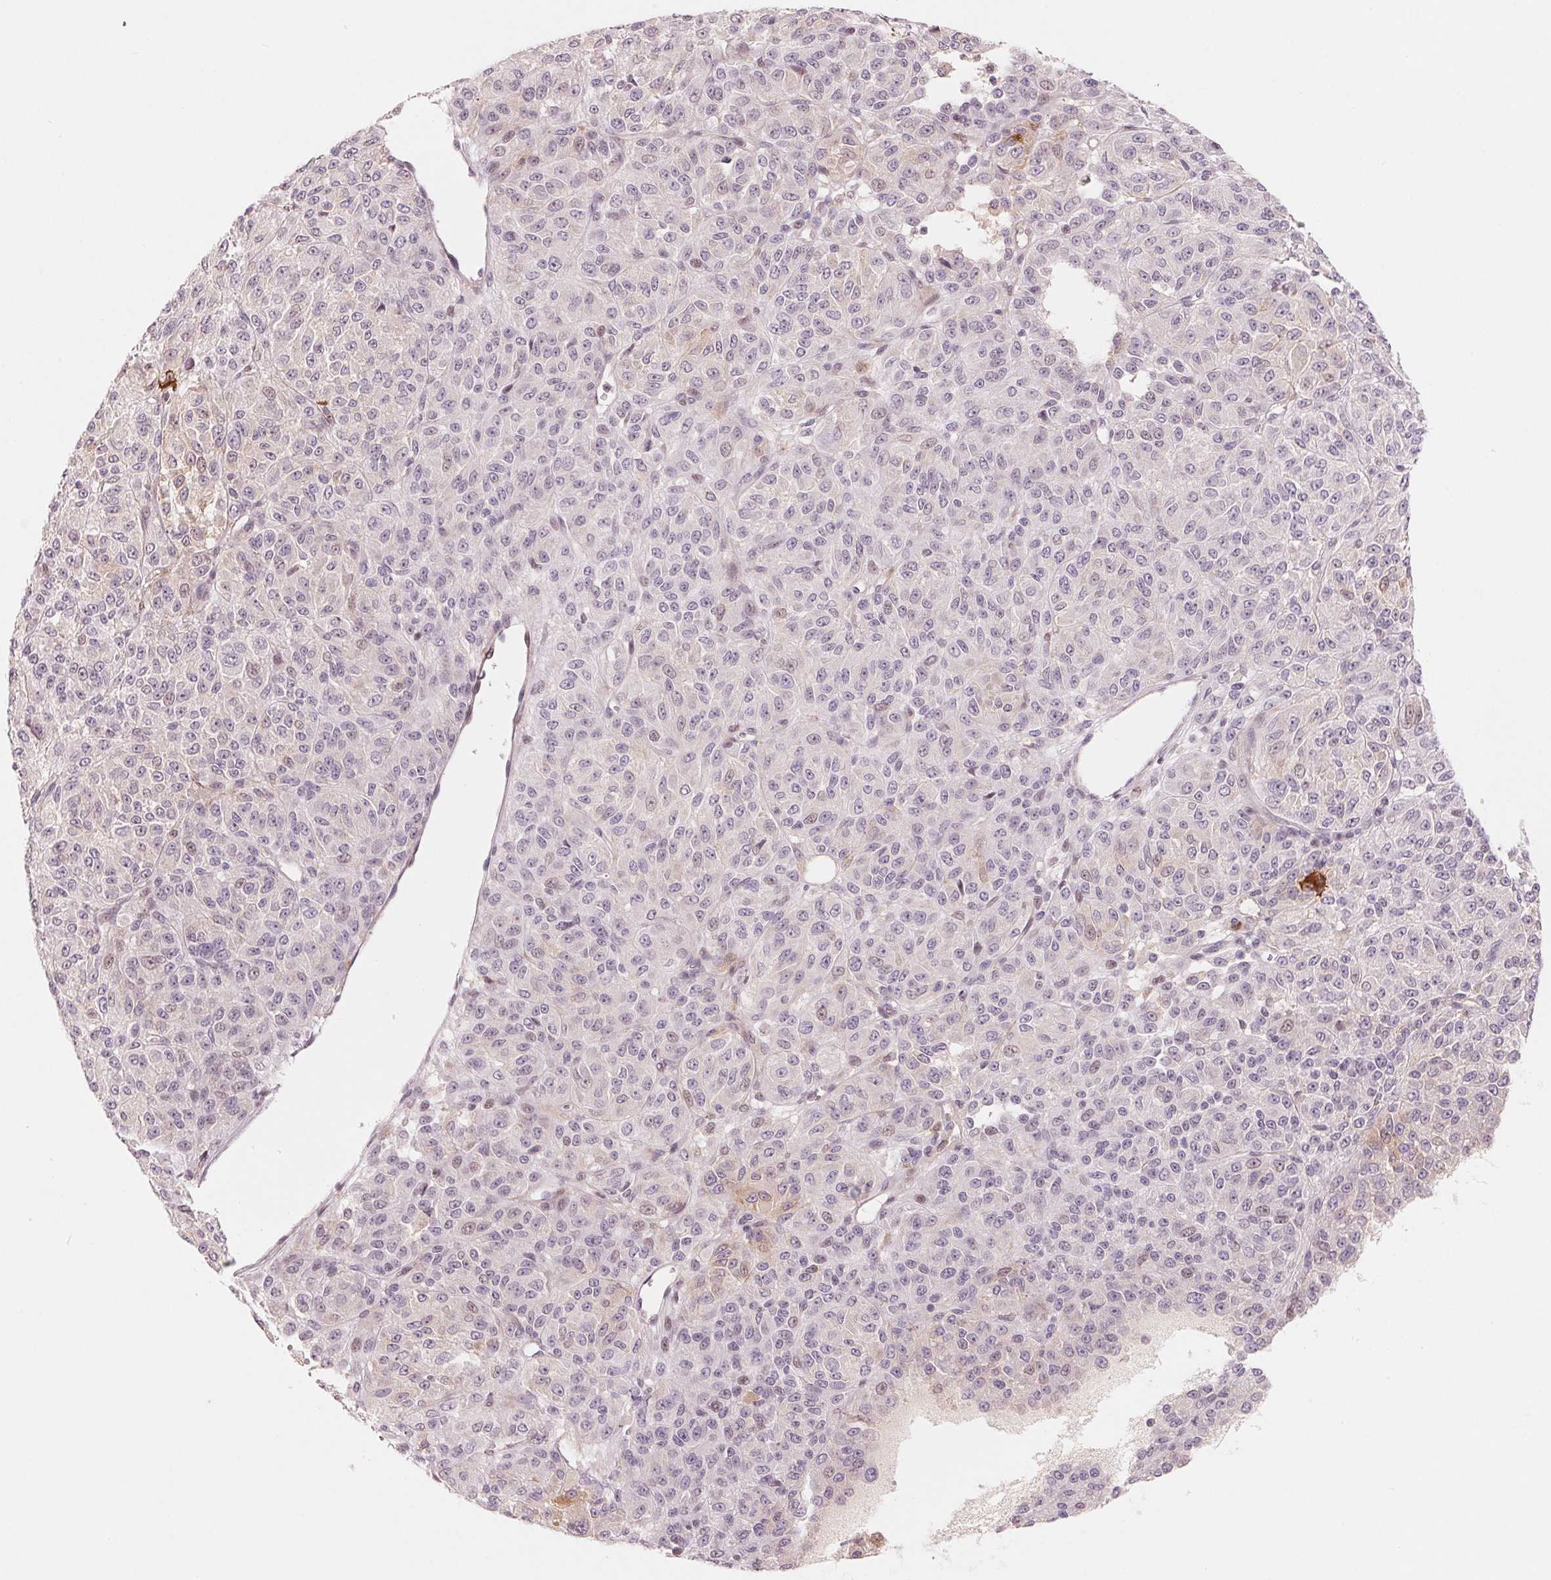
{"staining": {"intensity": "weak", "quantity": "25%-75%", "location": "cytoplasmic/membranous"}, "tissue": "melanoma", "cell_type": "Tumor cells", "image_type": "cancer", "snomed": [{"axis": "morphology", "description": "Malignant melanoma, Metastatic site"}, {"axis": "topography", "description": "Brain"}], "caption": "Protein analysis of melanoma tissue shows weak cytoplasmic/membranous staining in about 25%-75% of tumor cells.", "gene": "SLC17A4", "patient": {"sex": "female", "age": 56}}